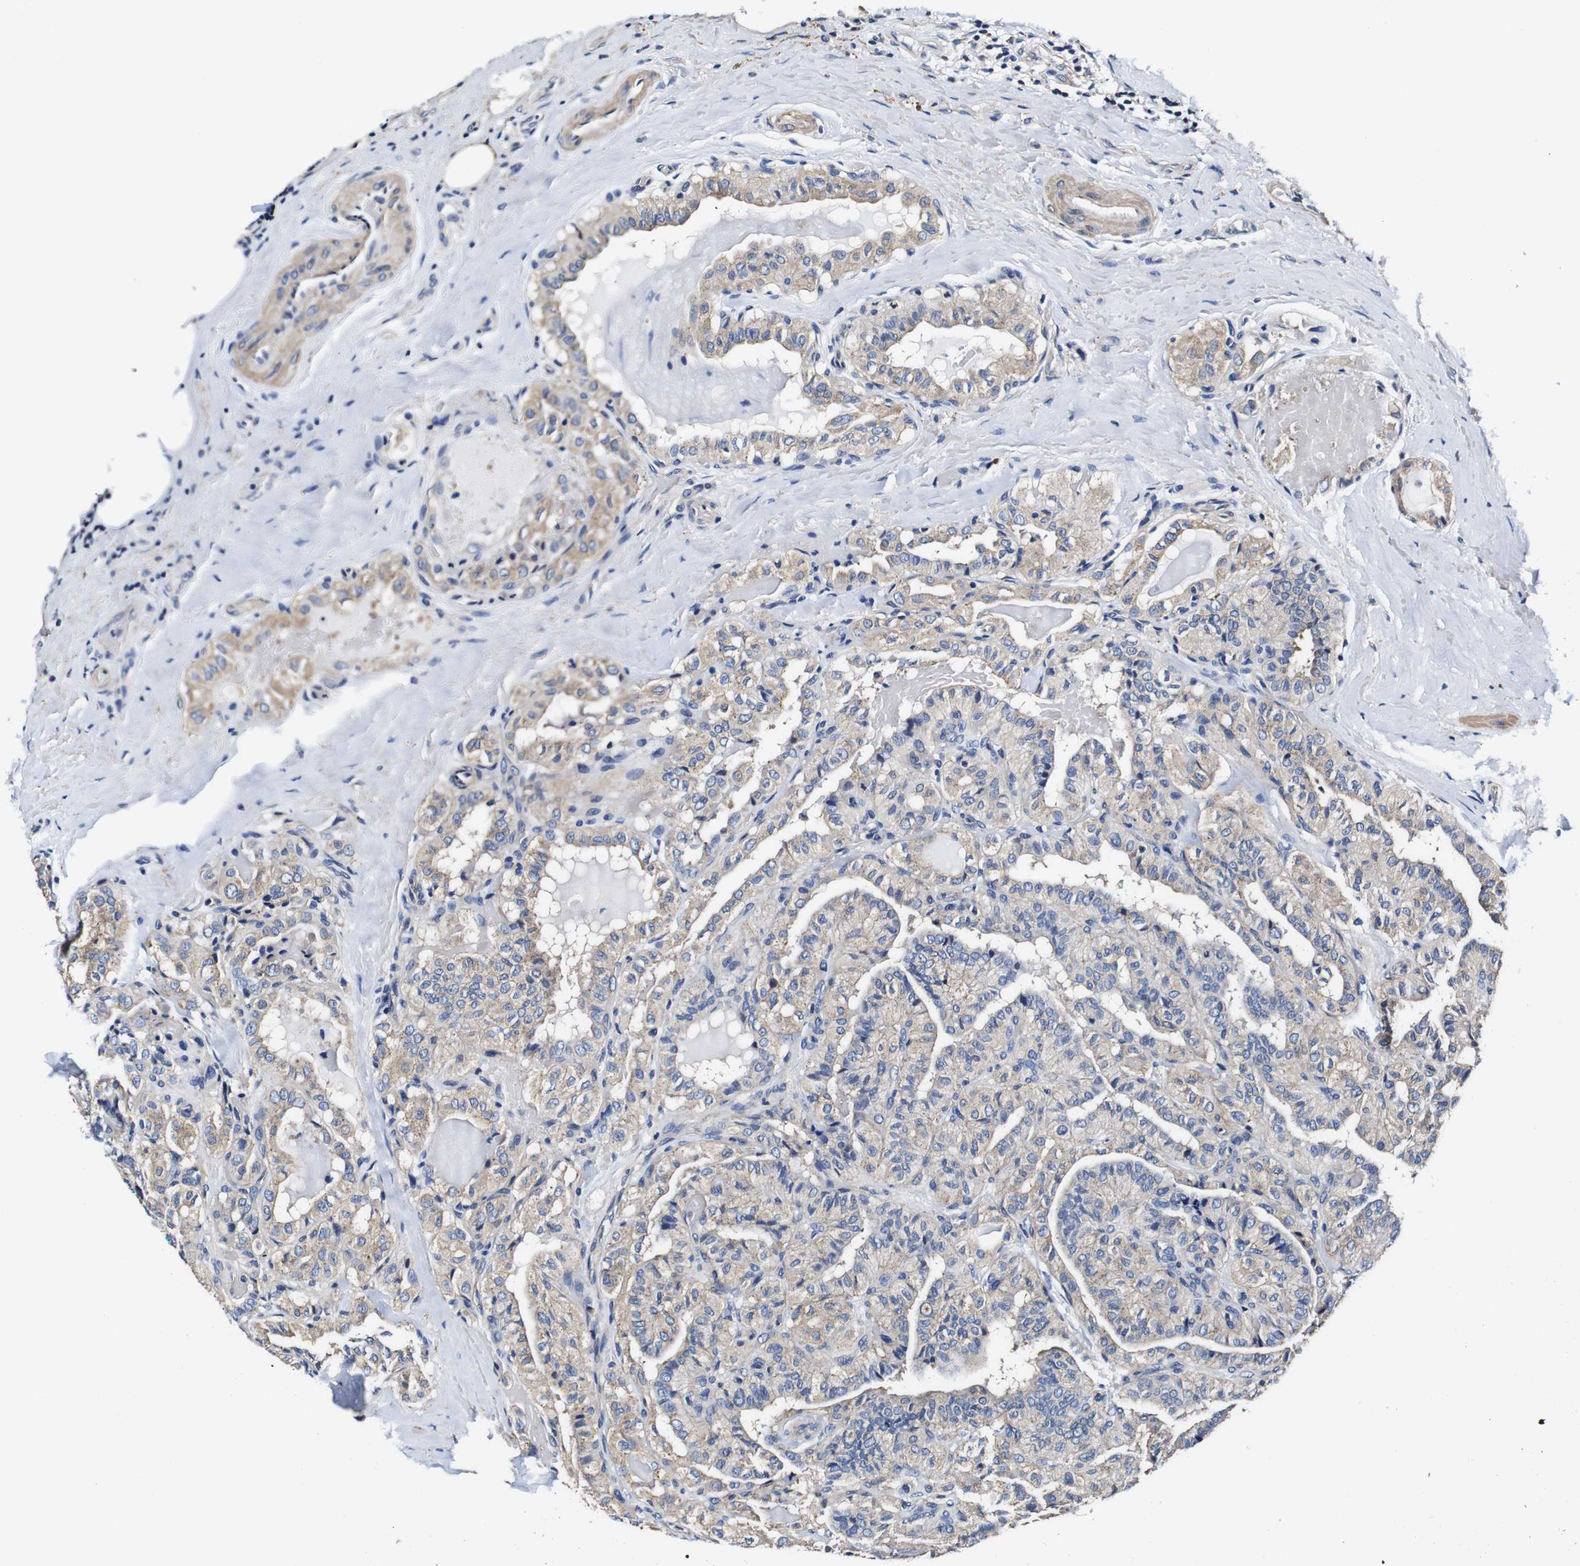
{"staining": {"intensity": "weak", "quantity": "25%-75%", "location": "cytoplasmic/membranous"}, "tissue": "thyroid cancer", "cell_type": "Tumor cells", "image_type": "cancer", "snomed": [{"axis": "morphology", "description": "Papillary adenocarcinoma, NOS"}, {"axis": "topography", "description": "Thyroid gland"}], "caption": "Immunohistochemical staining of human thyroid cancer shows weak cytoplasmic/membranous protein expression in approximately 25%-75% of tumor cells.", "gene": "PDCD6IP", "patient": {"sex": "male", "age": 77}}